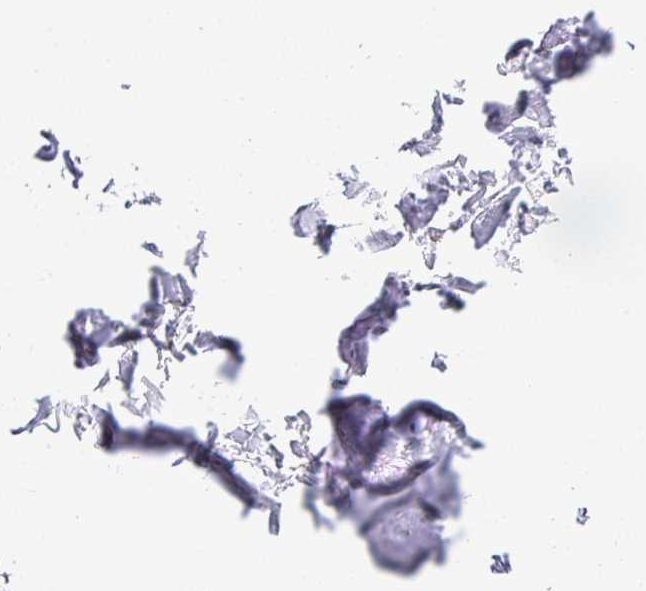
{"staining": {"intensity": "negative", "quantity": "none", "location": "none"}, "tissue": "adipose tissue", "cell_type": "Adipocytes", "image_type": "normal", "snomed": [{"axis": "morphology", "description": "Normal tissue, NOS"}, {"axis": "topography", "description": "Lymph node"}, {"axis": "topography", "description": "Cartilage tissue"}, {"axis": "topography", "description": "Bronchus"}], "caption": "Immunohistochemistry of benign human adipose tissue displays no positivity in adipocytes.", "gene": "OPALIN", "patient": {"sex": "female", "age": 70}}